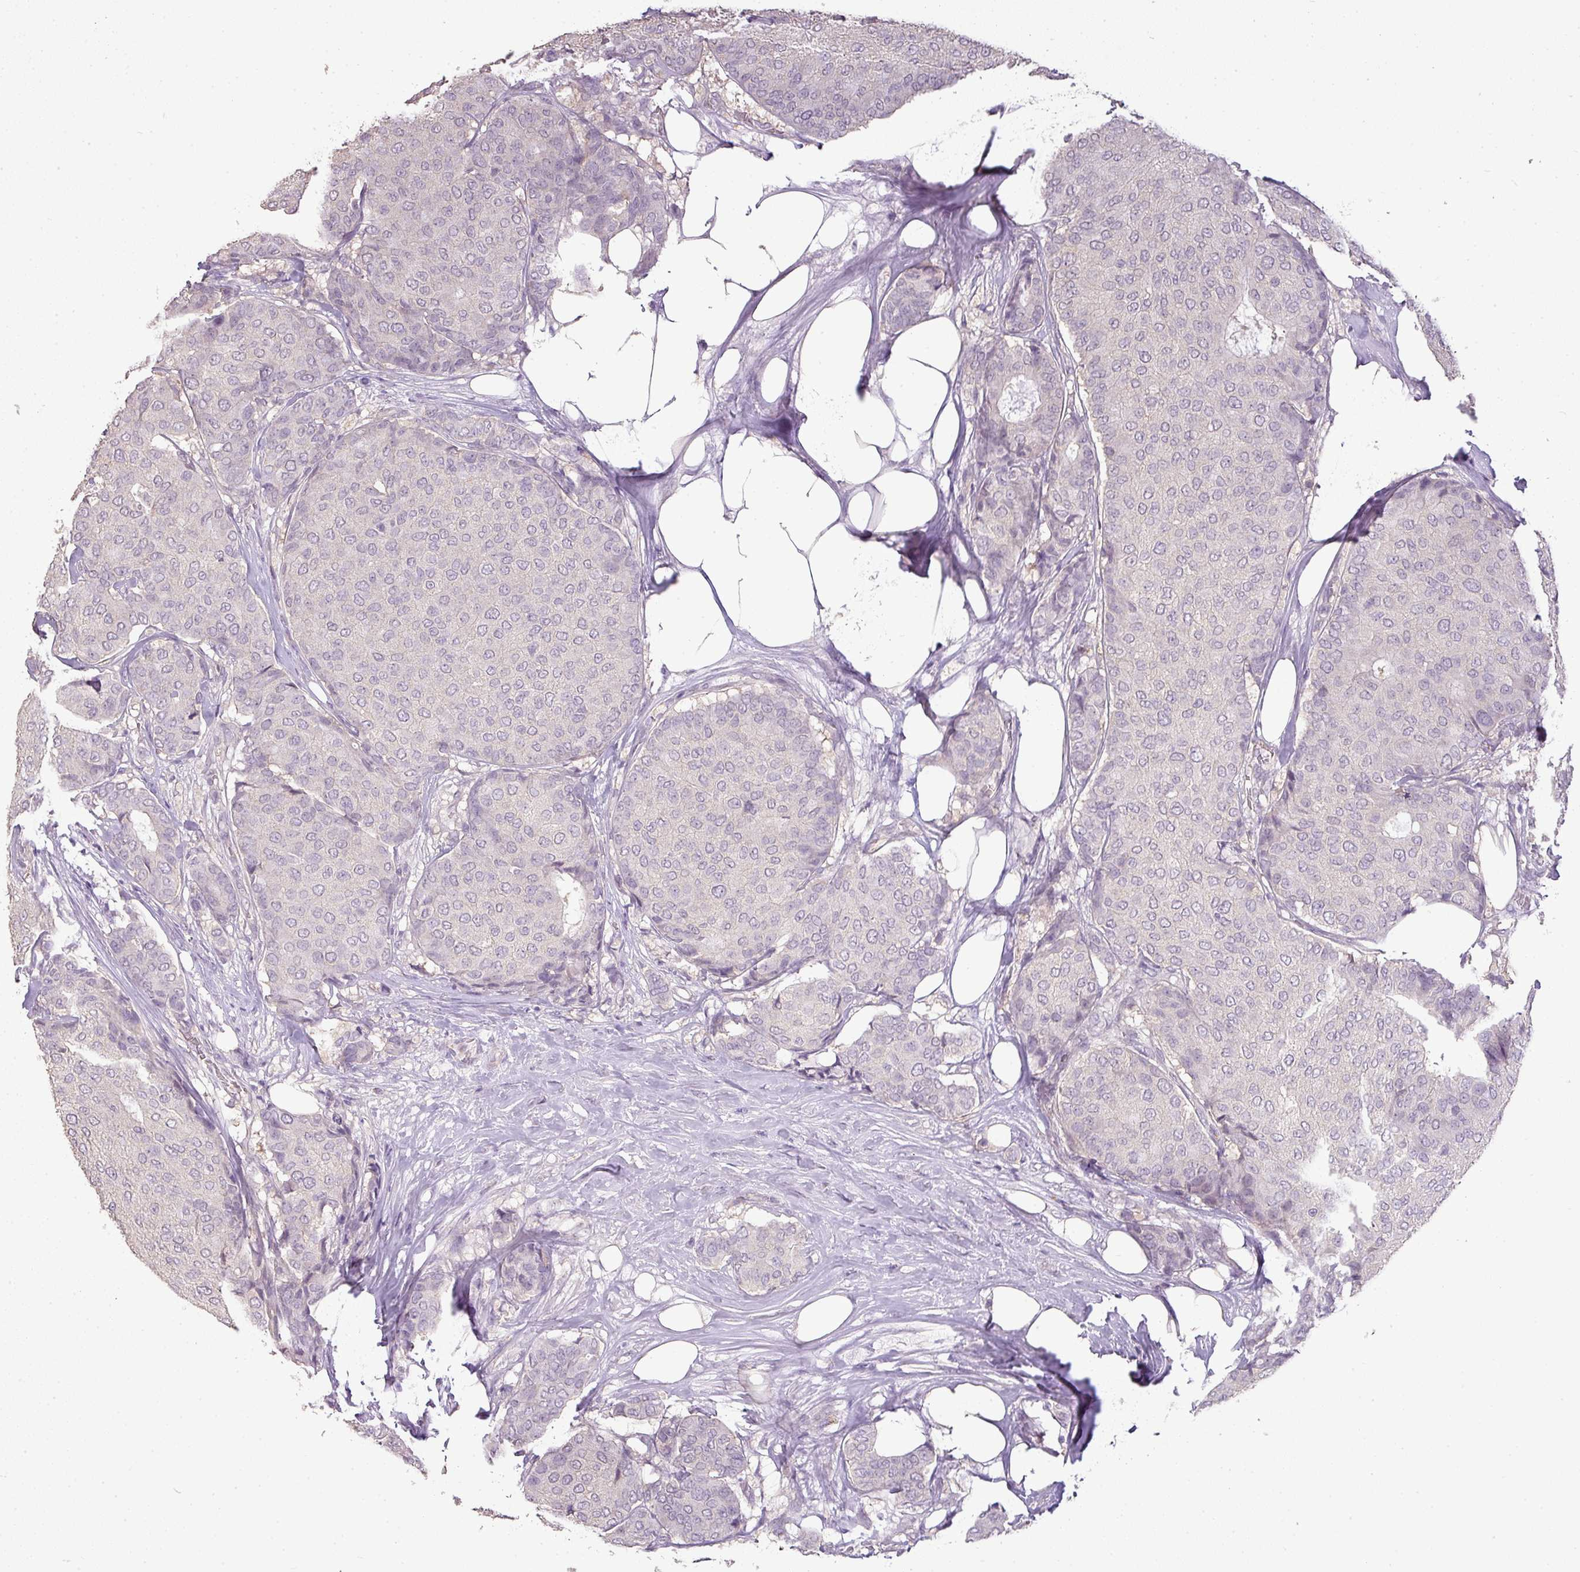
{"staining": {"intensity": "negative", "quantity": "none", "location": "none"}, "tissue": "breast cancer", "cell_type": "Tumor cells", "image_type": "cancer", "snomed": [{"axis": "morphology", "description": "Duct carcinoma"}, {"axis": "topography", "description": "Breast"}], "caption": "DAB (3,3'-diaminobenzidine) immunohistochemical staining of human breast cancer demonstrates no significant expression in tumor cells. The staining is performed using DAB brown chromogen with nuclei counter-stained in using hematoxylin.", "gene": "LY9", "patient": {"sex": "female", "age": 75}}